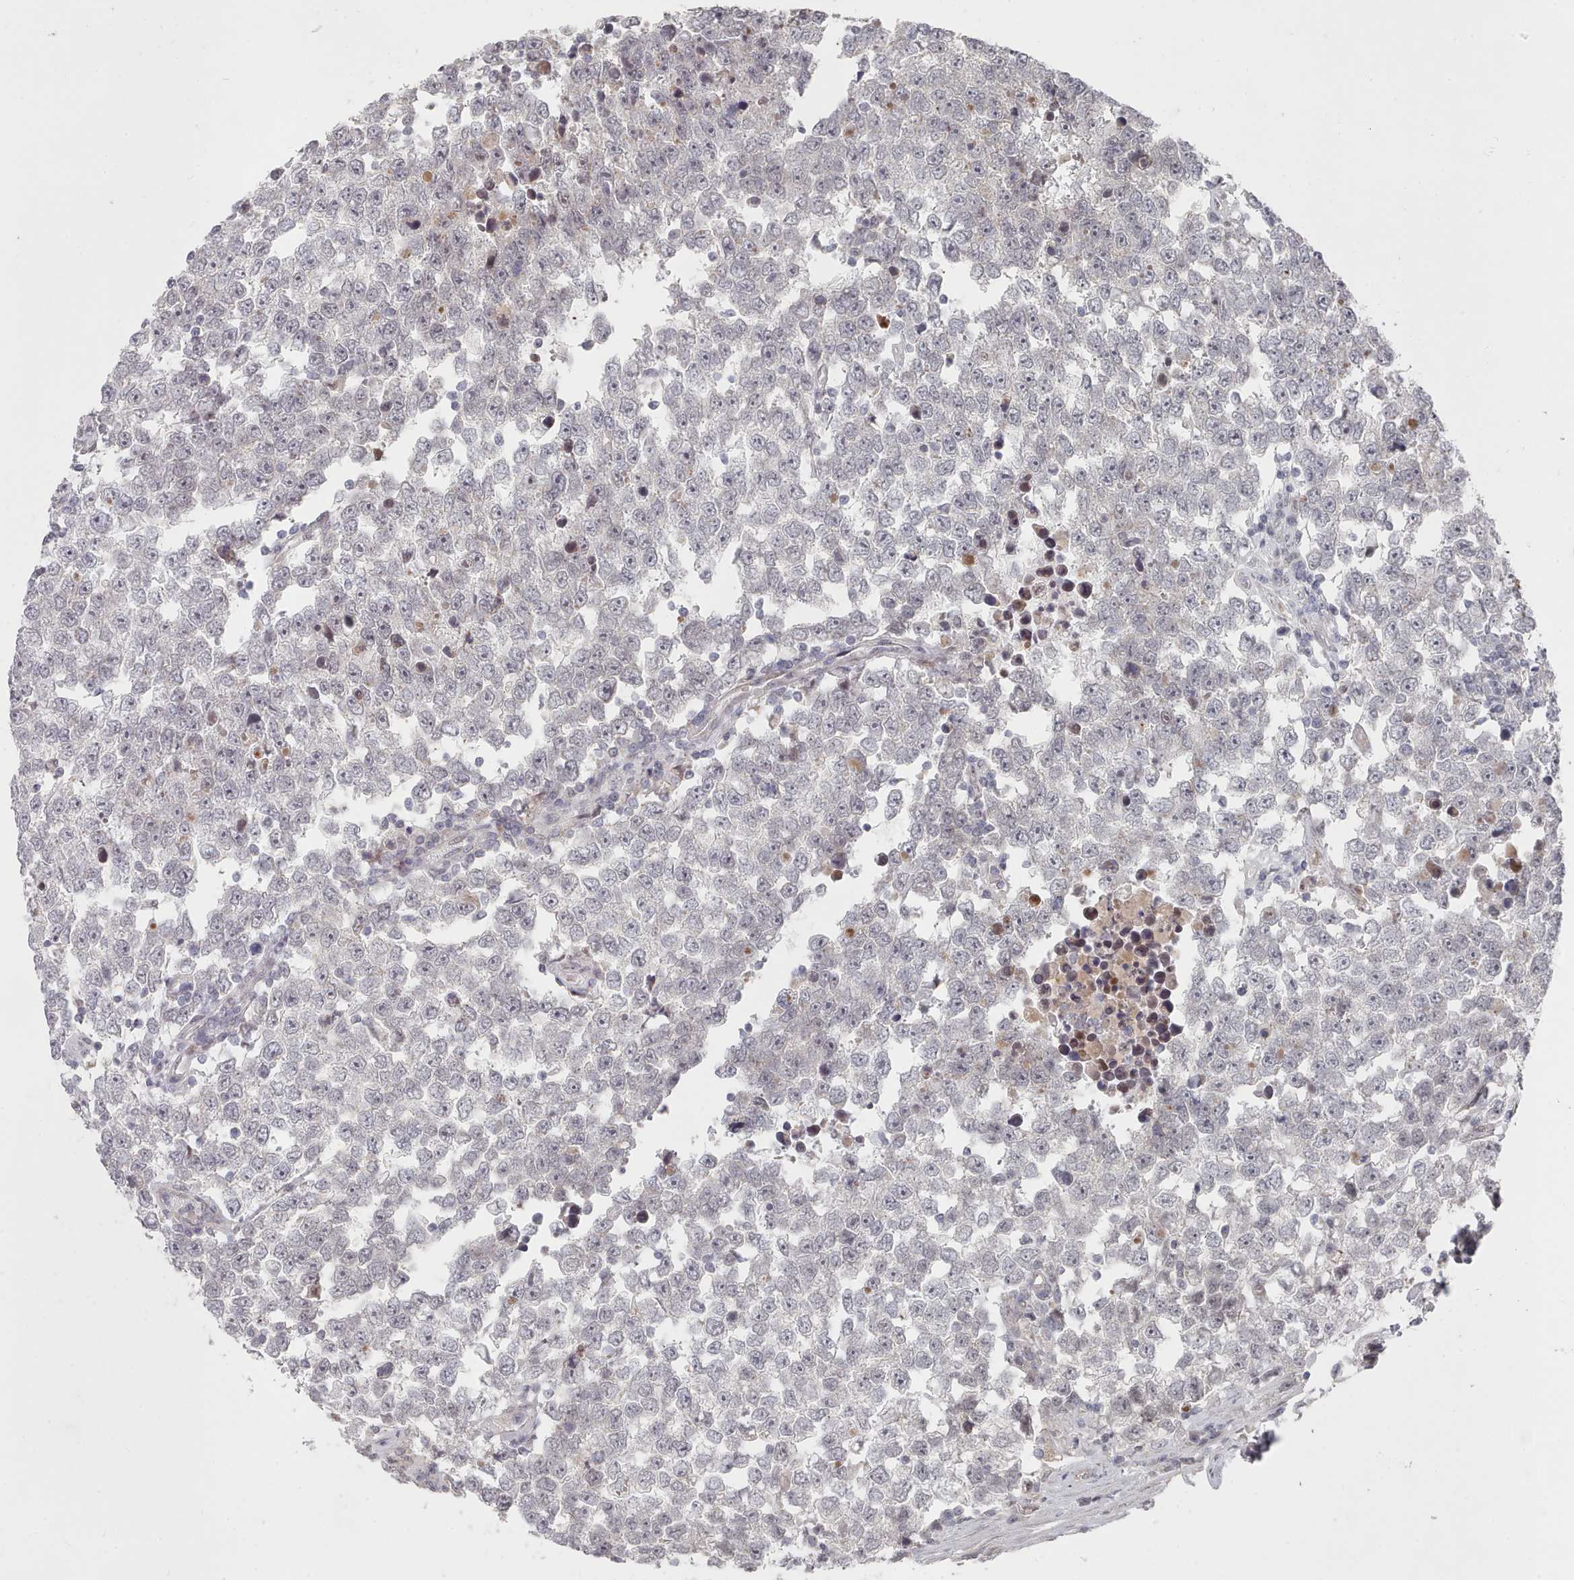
{"staining": {"intensity": "negative", "quantity": "none", "location": "none"}, "tissue": "testis cancer", "cell_type": "Tumor cells", "image_type": "cancer", "snomed": [{"axis": "morphology", "description": "Seminoma, NOS"}, {"axis": "morphology", "description": "Carcinoma, Embryonal, NOS"}, {"axis": "topography", "description": "Testis"}], "caption": "The image reveals no staining of tumor cells in testis cancer (embryonal carcinoma).", "gene": "CPSF4", "patient": {"sex": "male", "age": 28}}